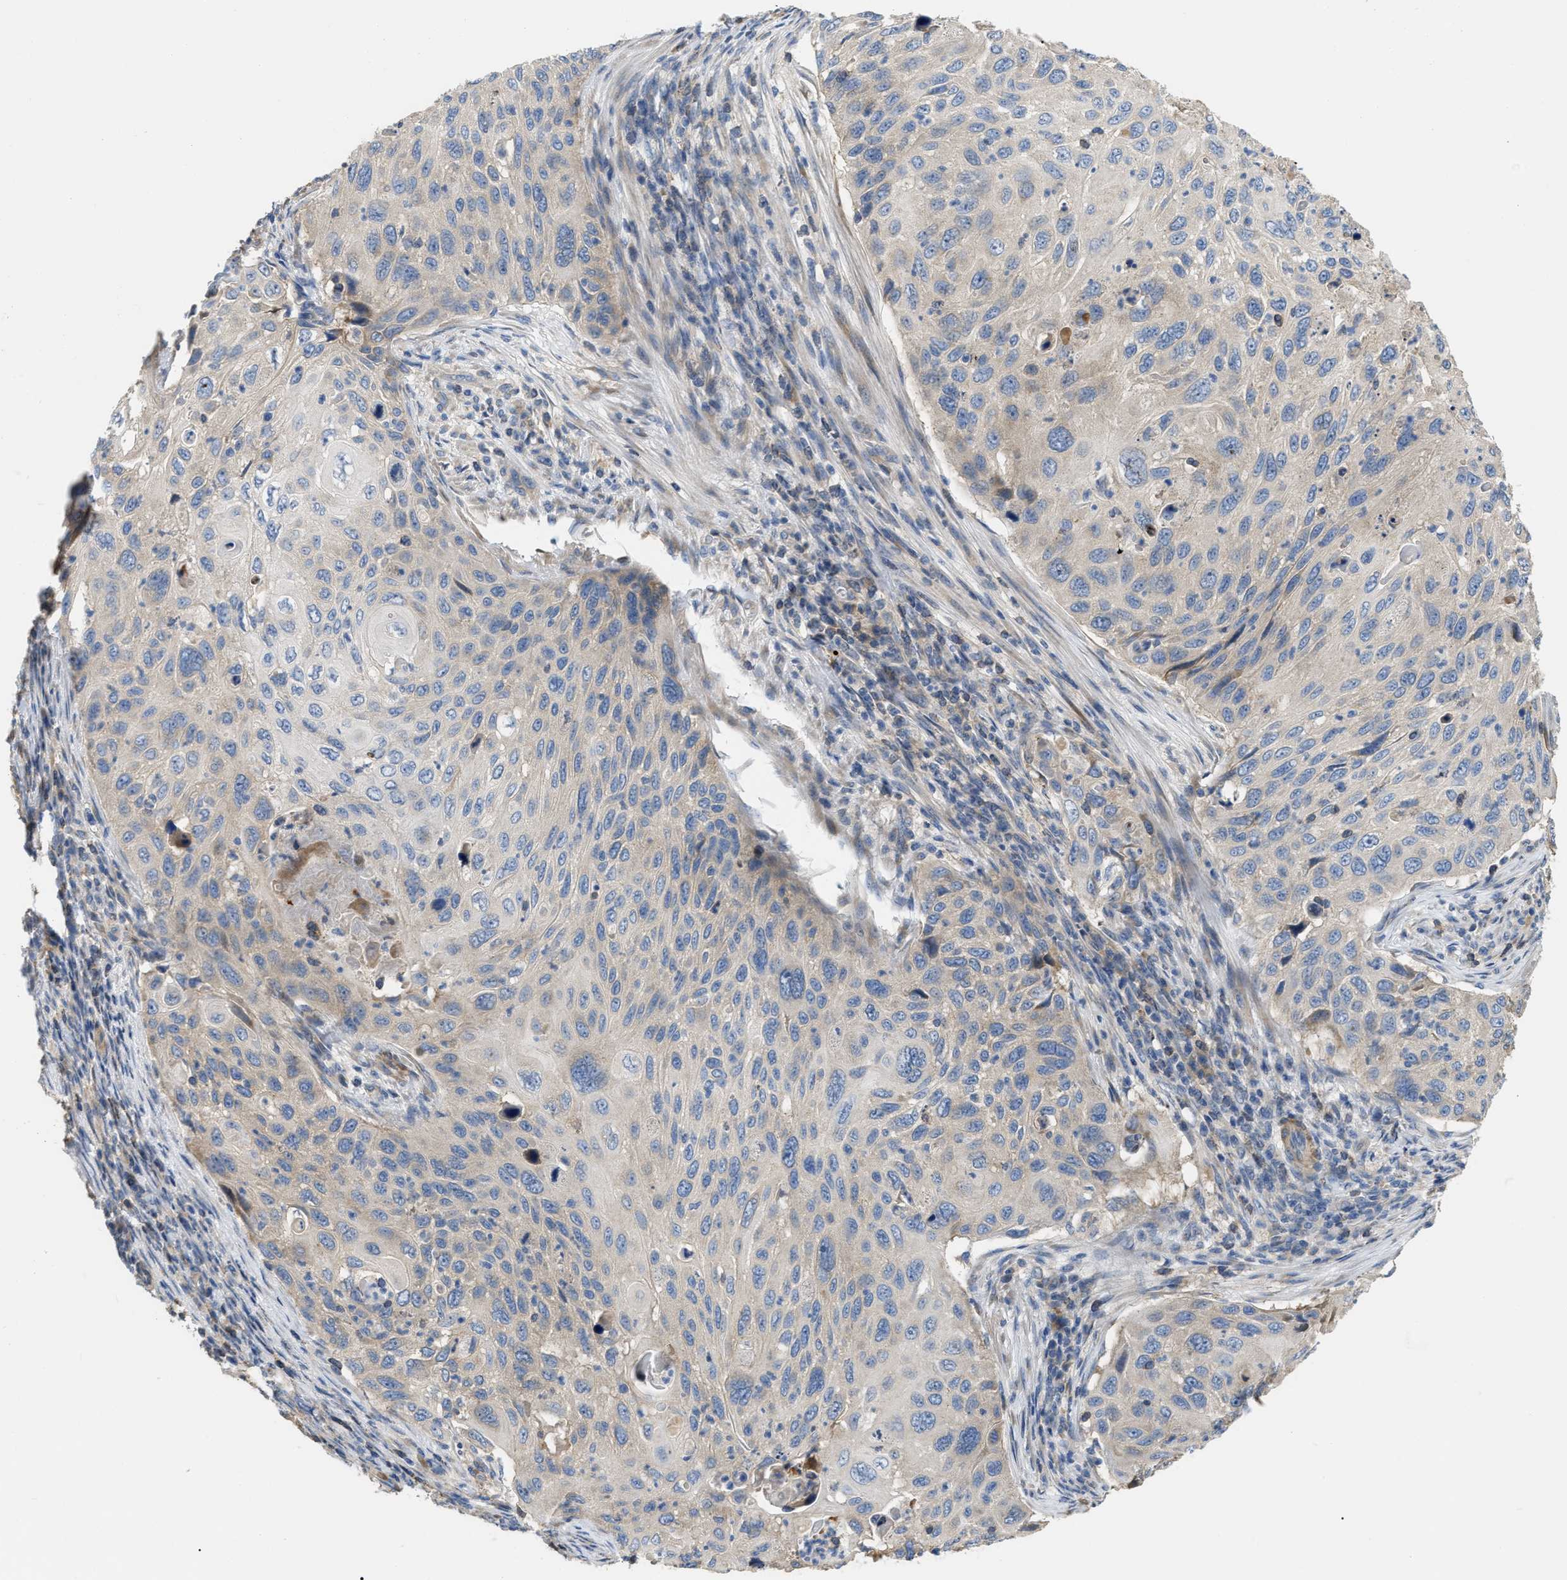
{"staining": {"intensity": "negative", "quantity": "none", "location": "none"}, "tissue": "cervical cancer", "cell_type": "Tumor cells", "image_type": "cancer", "snomed": [{"axis": "morphology", "description": "Squamous cell carcinoma, NOS"}, {"axis": "topography", "description": "Cervix"}], "caption": "DAB immunohistochemical staining of human cervical cancer (squamous cell carcinoma) demonstrates no significant expression in tumor cells. (Immunohistochemistry (ihc), brightfield microscopy, high magnification).", "gene": "DHX58", "patient": {"sex": "female", "age": 70}}